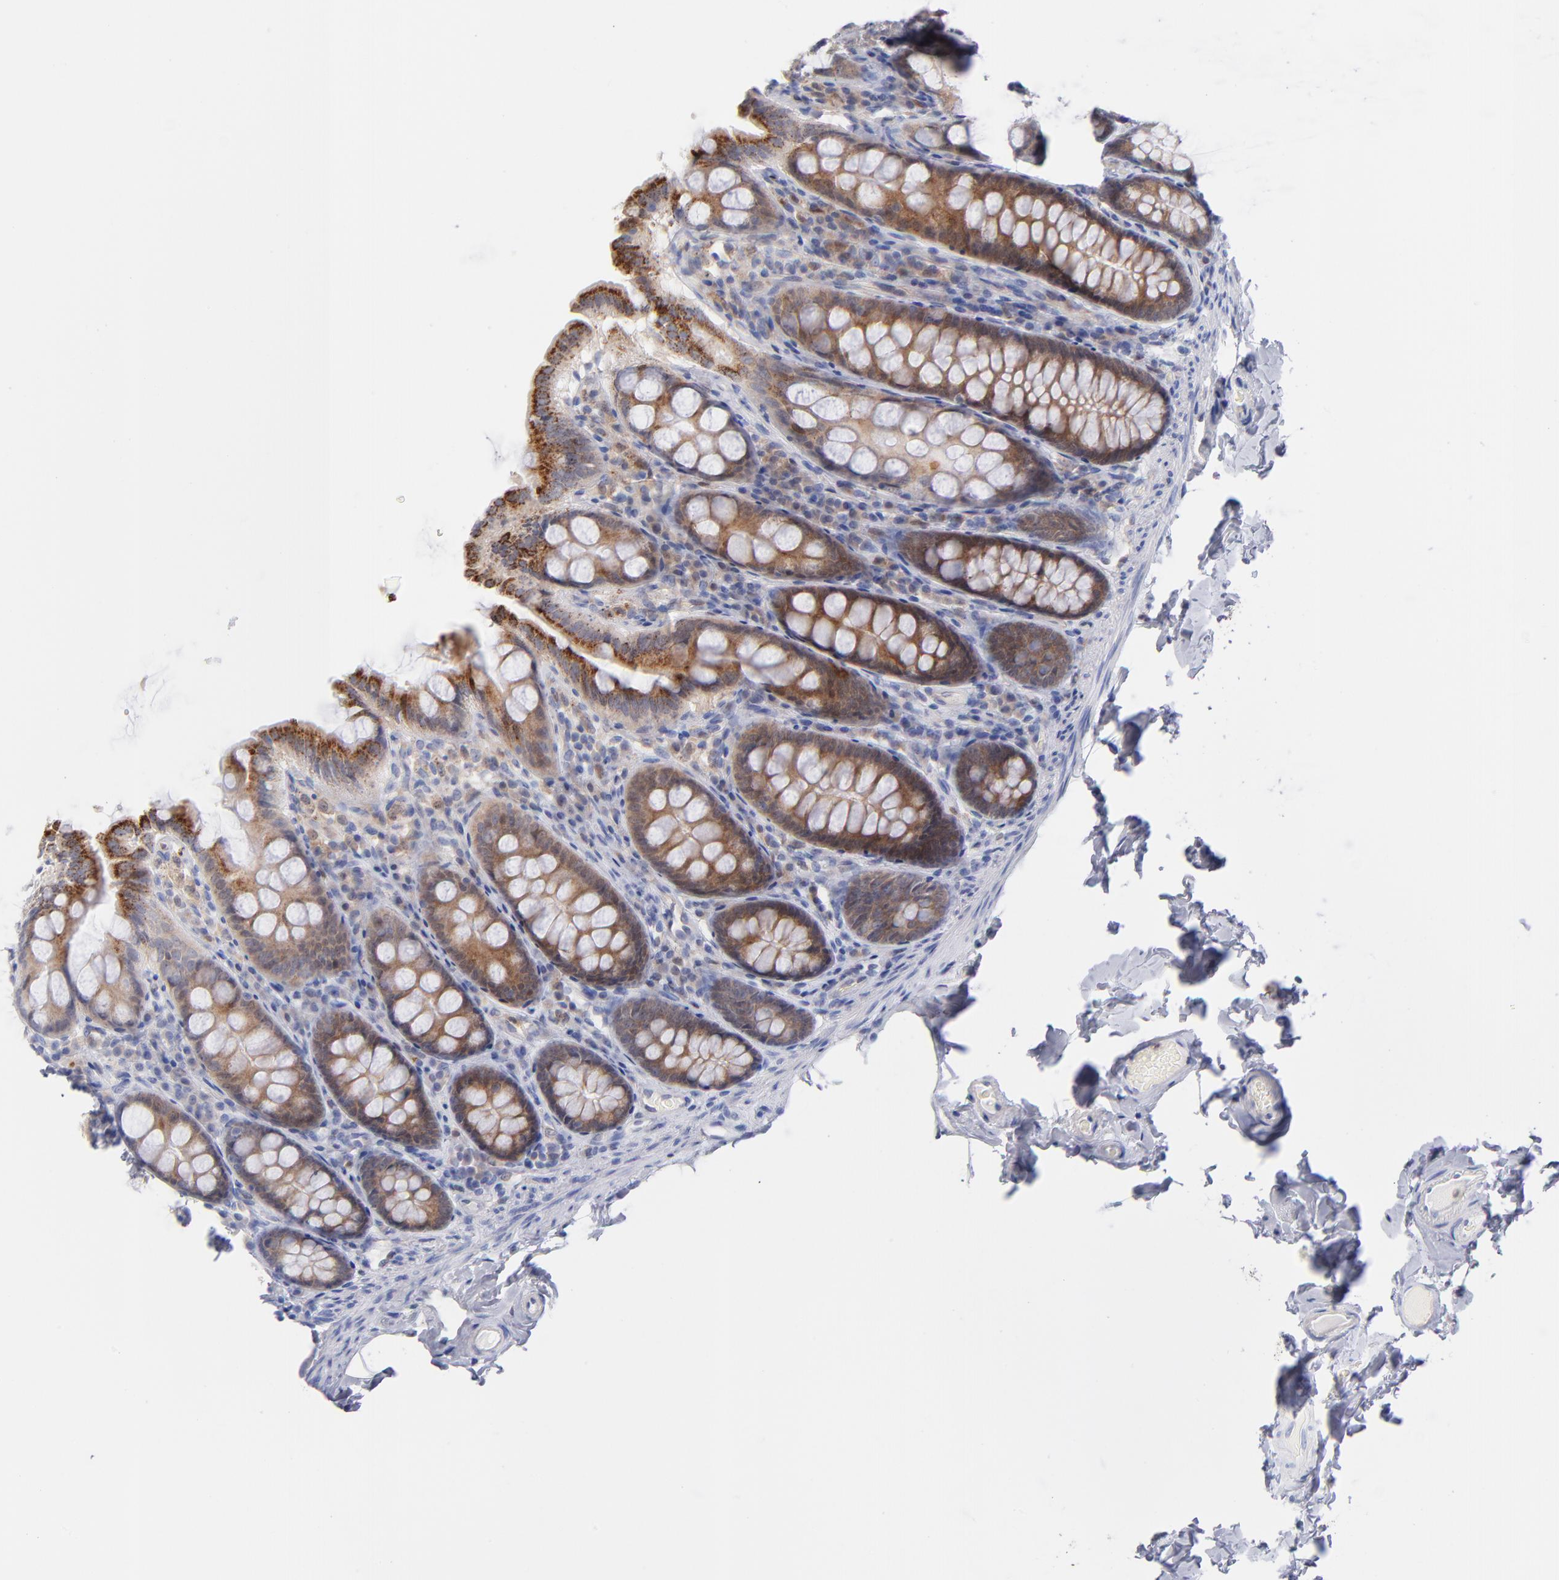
{"staining": {"intensity": "negative", "quantity": "none", "location": "none"}, "tissue": "colon", "cell_type": "Endothelial cells", "image_type": "normal", "snomed": [{"axis": "morphology", "description": "Normal tissue, NOS"}, {"axis": "topography", "description": "Colon"}], "caption": "The photomicrograph reveals no significant staining in endothelial cells of colon.", "gene": "BID", "patient": {"sex": "female", "age": 61}}